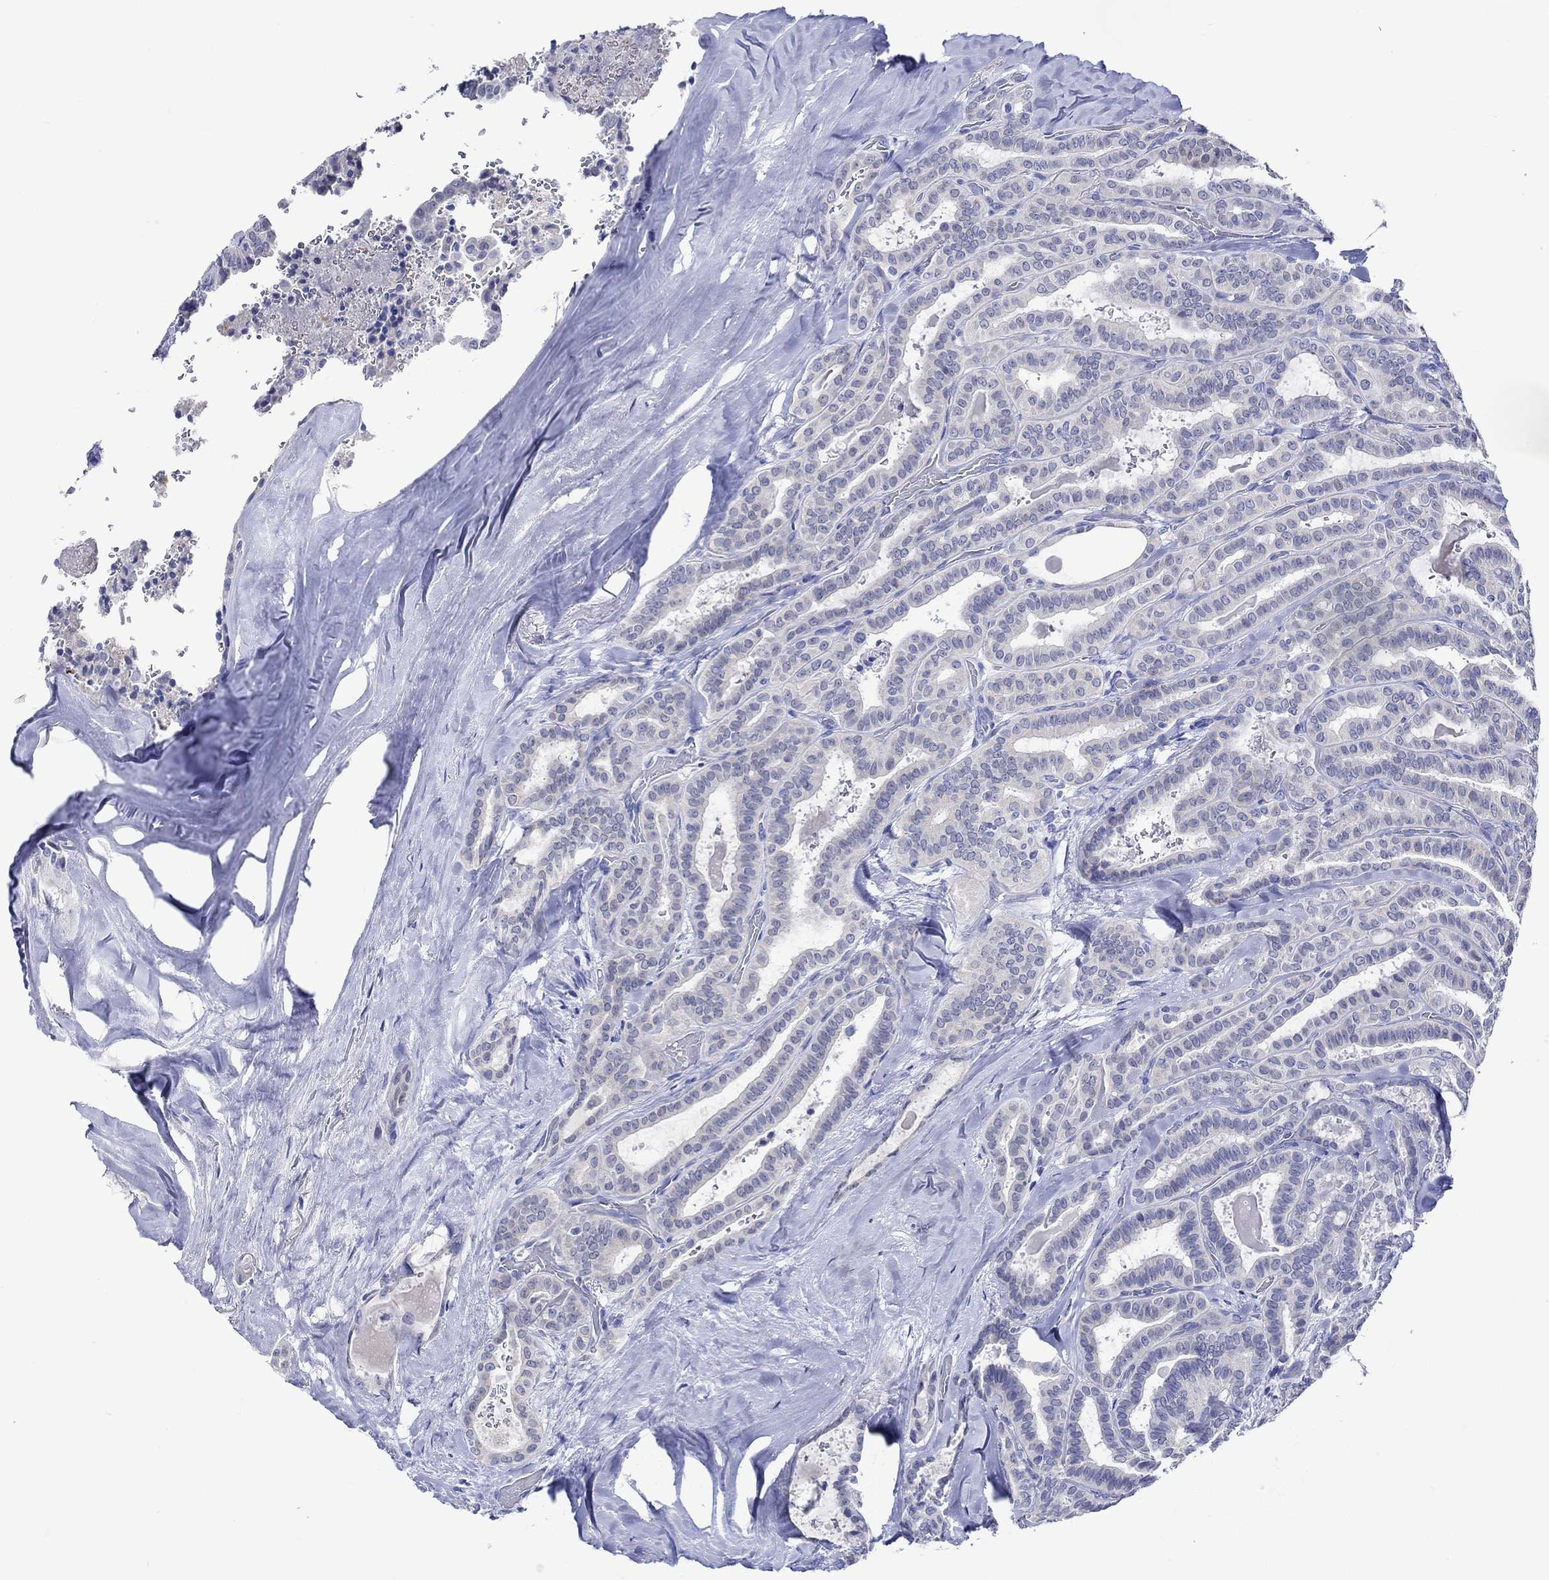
{"staining": {"intensity": "negative", "quantity": "none", "location": "none"}, "tissue": "thyroid cancer", "cell_type": "Tumor cells", "image_type": "cancer", "snomed": [{"axis": "morphology", "description": "Papillary adenocarcinoma, NOS"}, {"axis": "topography", "description": "Thyroid gland"}], "caption": "The histopathology image exhibits no significant positivity in tumor cells of thyroid cancer (papillary adenocarcinoma).", "gene": "KLHL35", "patient": {"sex": "female", "age": 39}}